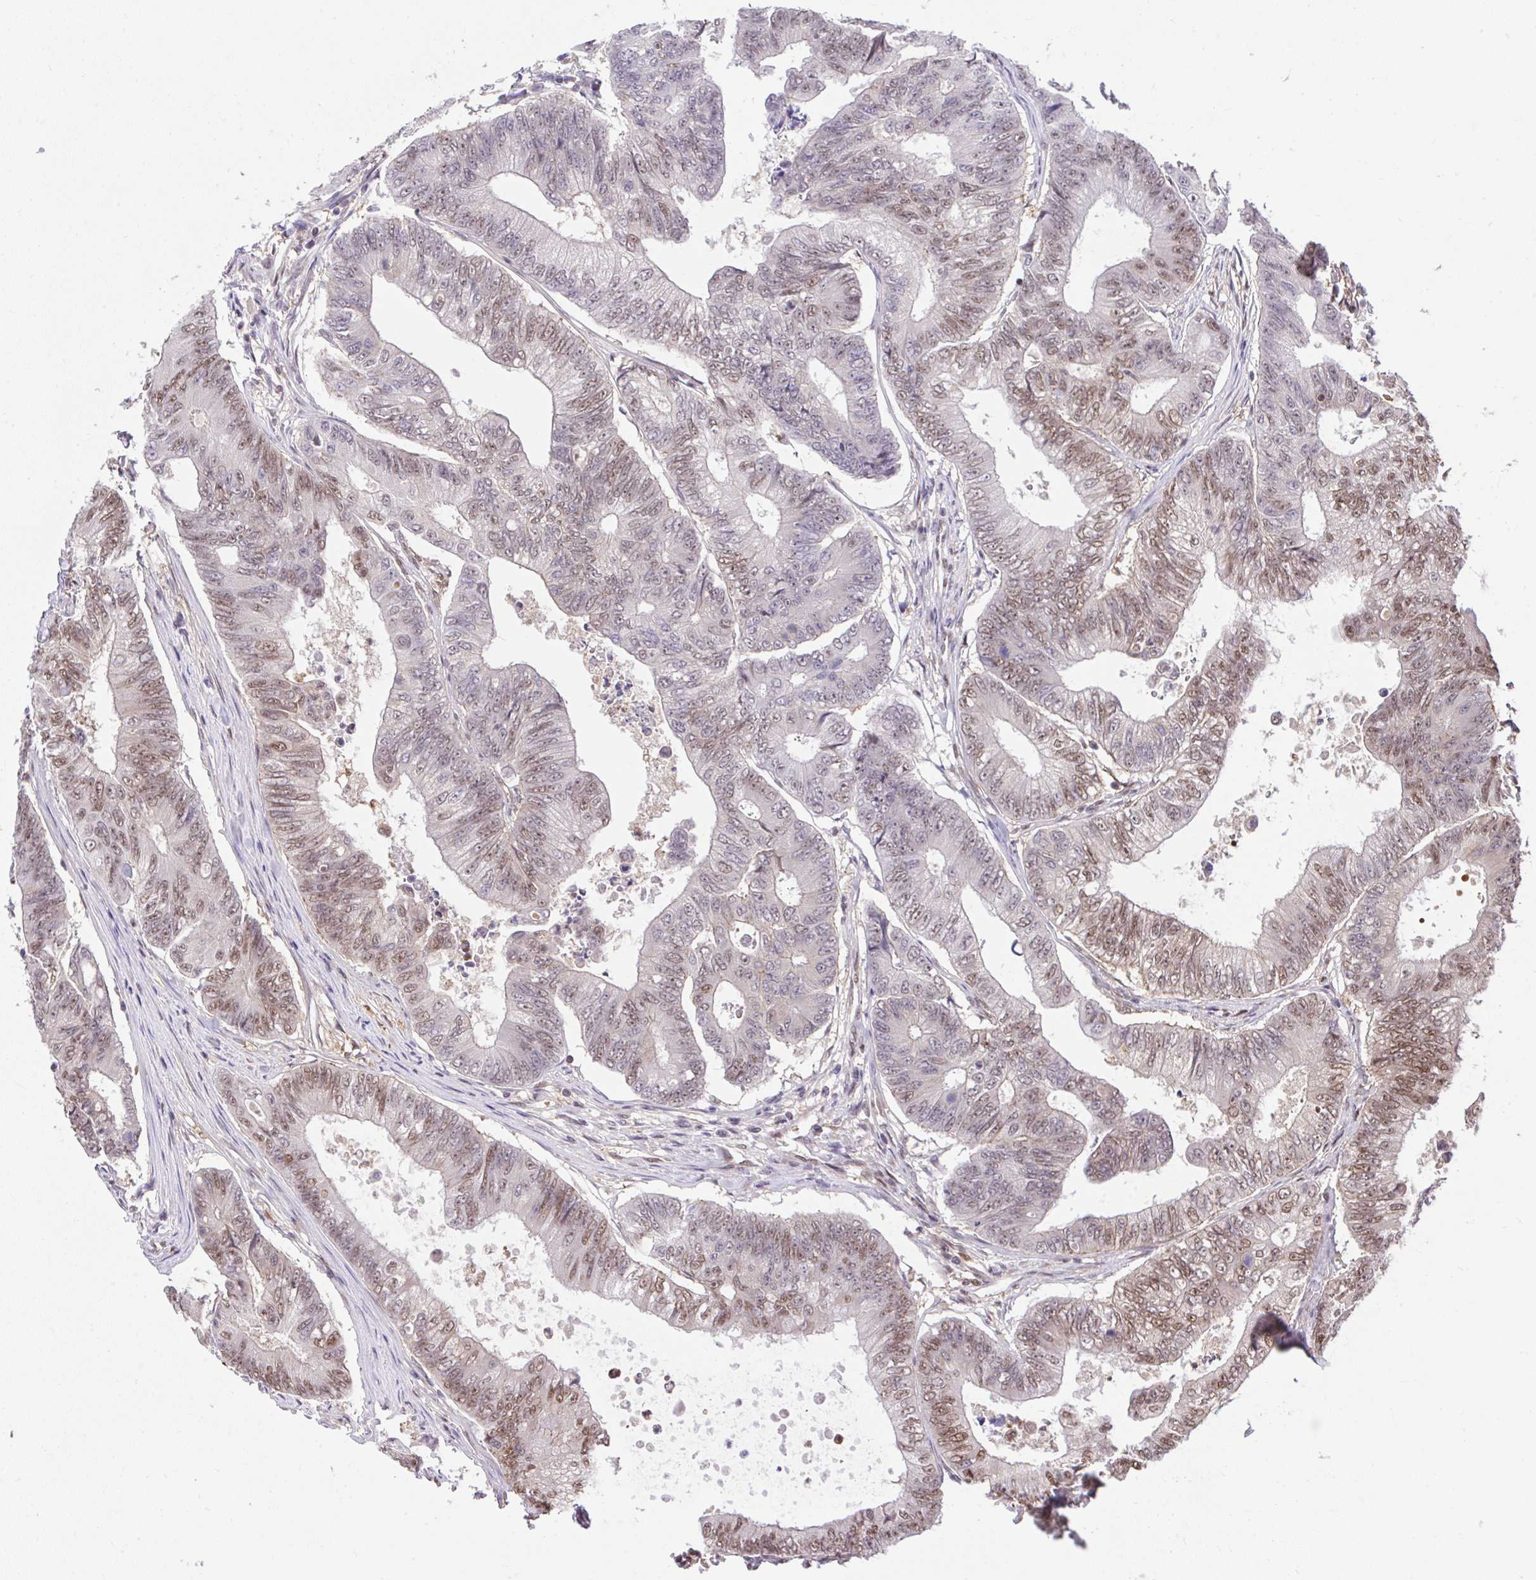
{"staining": {"intensity": "weak", "quantity": ">75%", "location": "nuclear"}, "tissue": "colorectal cancer", "cell_type": "Tumor cells", "image_type": "cancer", "snomed": [{"axis": "morphology", "description": "Adenocarcinoma, NOS"}, {"axis": "topography", "description": "Colon"}], "caption": "Immunohistochemistry (IHC) staining of colorectal cancer (adenocarcinoma), which demonstrates low levels of weak nuclear expression in about >75% of tumor cells indicating weak nuclear protein expression. The staining was performed using DAB (brown) for protein detection and nuclei were counterstained in hematoxylin (blue).", "gene": "GLIS3", "patient": {"sex": "female", "age": 48}}